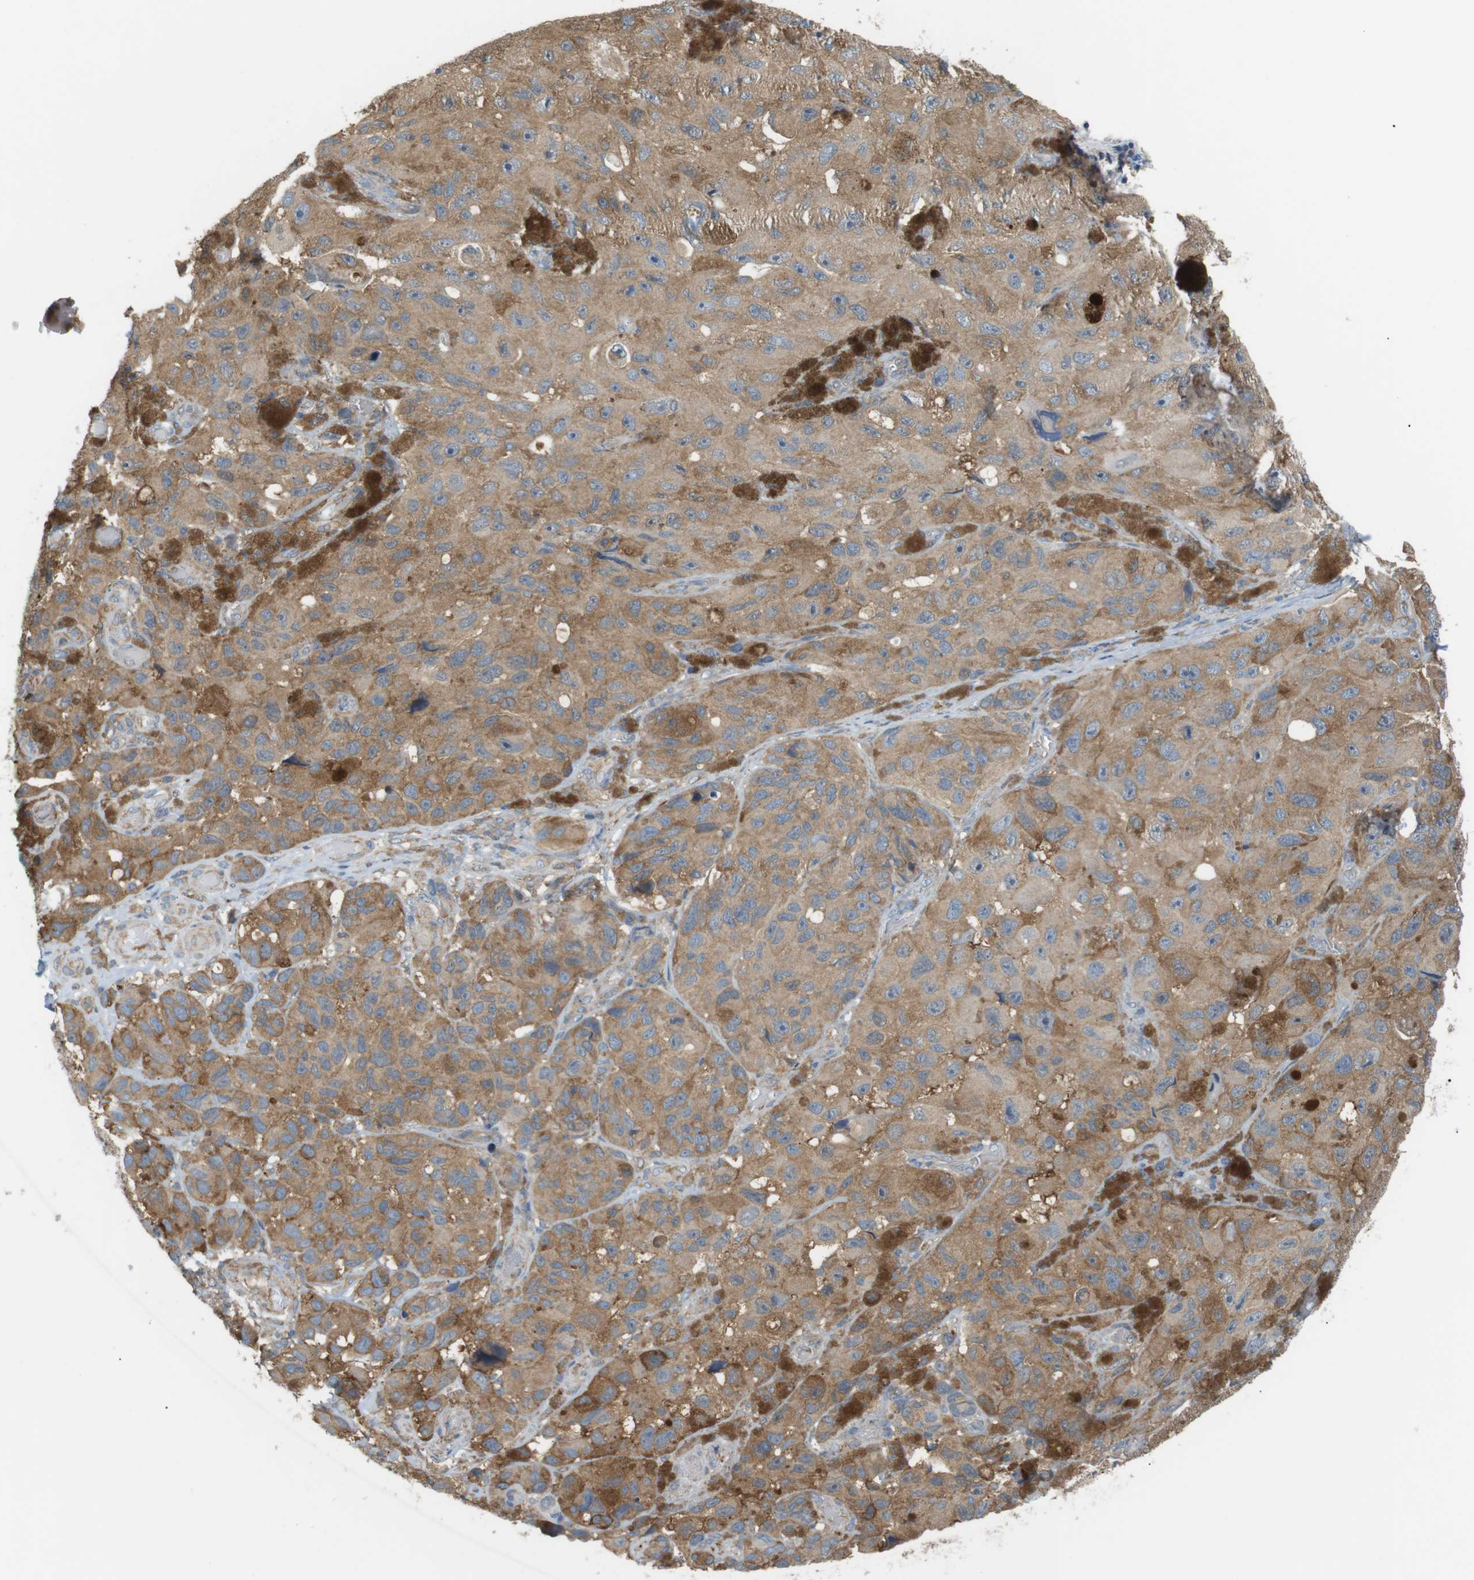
{"staining": {"intensity": "moderate", "quantity": ">75%", "location": "cytoplasmic/membranous"}, "tissue": "melanoma", "cell_type": "Tumor cells", "image_type": "cancer", "snomed": [{"axis": "morphology", "description": "Malignant melanoma, NOS"}, {"axis": "topography", "description": "Skin"}], "caption": "DAB (3,3'-diaminobenzidine) immunohistochemical staining of human melanoma shows moderate cytoplasmic/membranous protein positivity in about >75% of tumor cells.", "gene": "PEPD", "patient": {"sex": "female", "age": 73}}